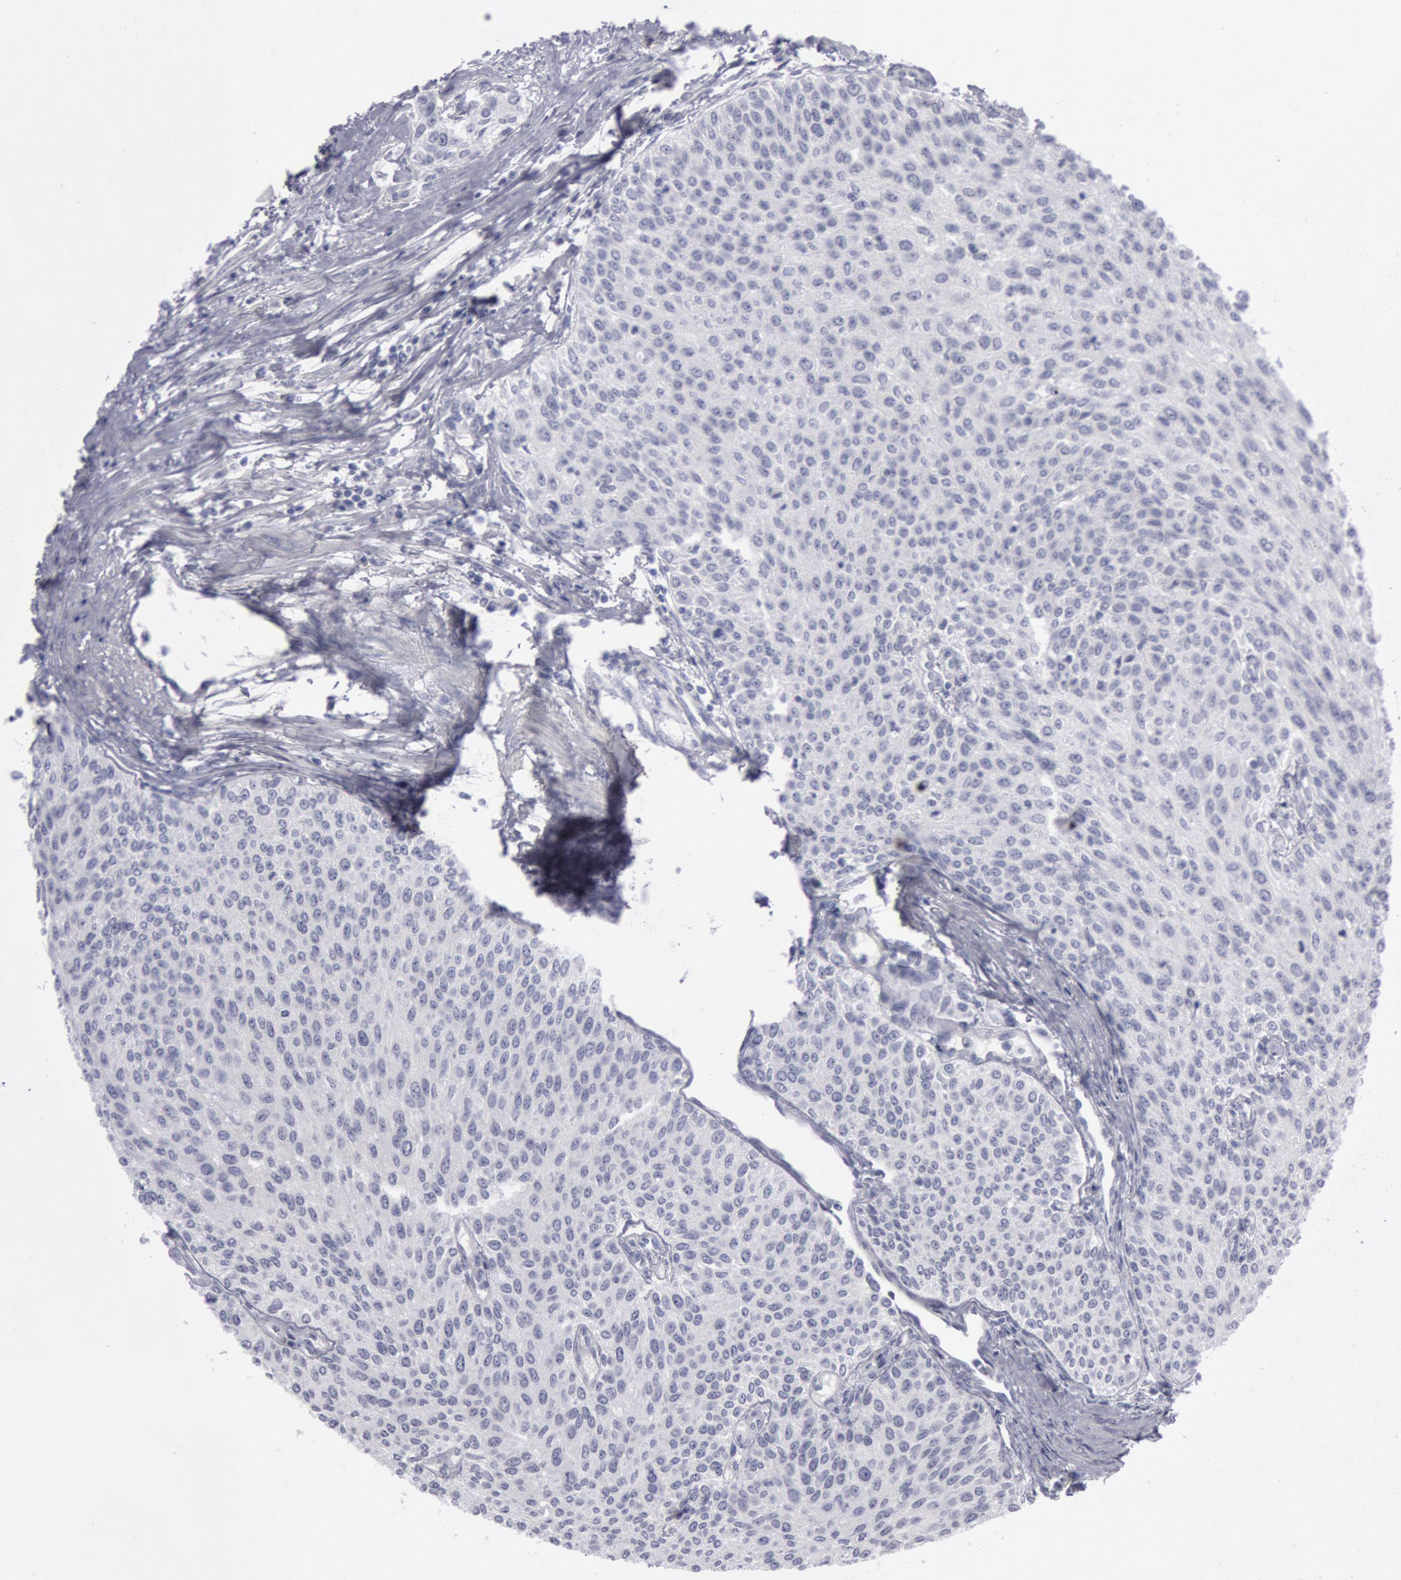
{"staining": {"intensity": "negative", "quantity": "none", "location": "none"}, "tissue": "urothelial cancer", "cell_type": "Tumor cells", "image_type": "cancer", "snomed": [{"axis": "morphology", "description": "Urothelial carcinoma, Low grade"}, {"axis": "topography", "description": "Urinary bladder"}], "caption": "Low-grade urothelial carcinoma was stained to show a protein in brown. There is no significant expression in tumor cells.", "gene": "KRT16", "patient": {"sex": "female", "age": 73}}